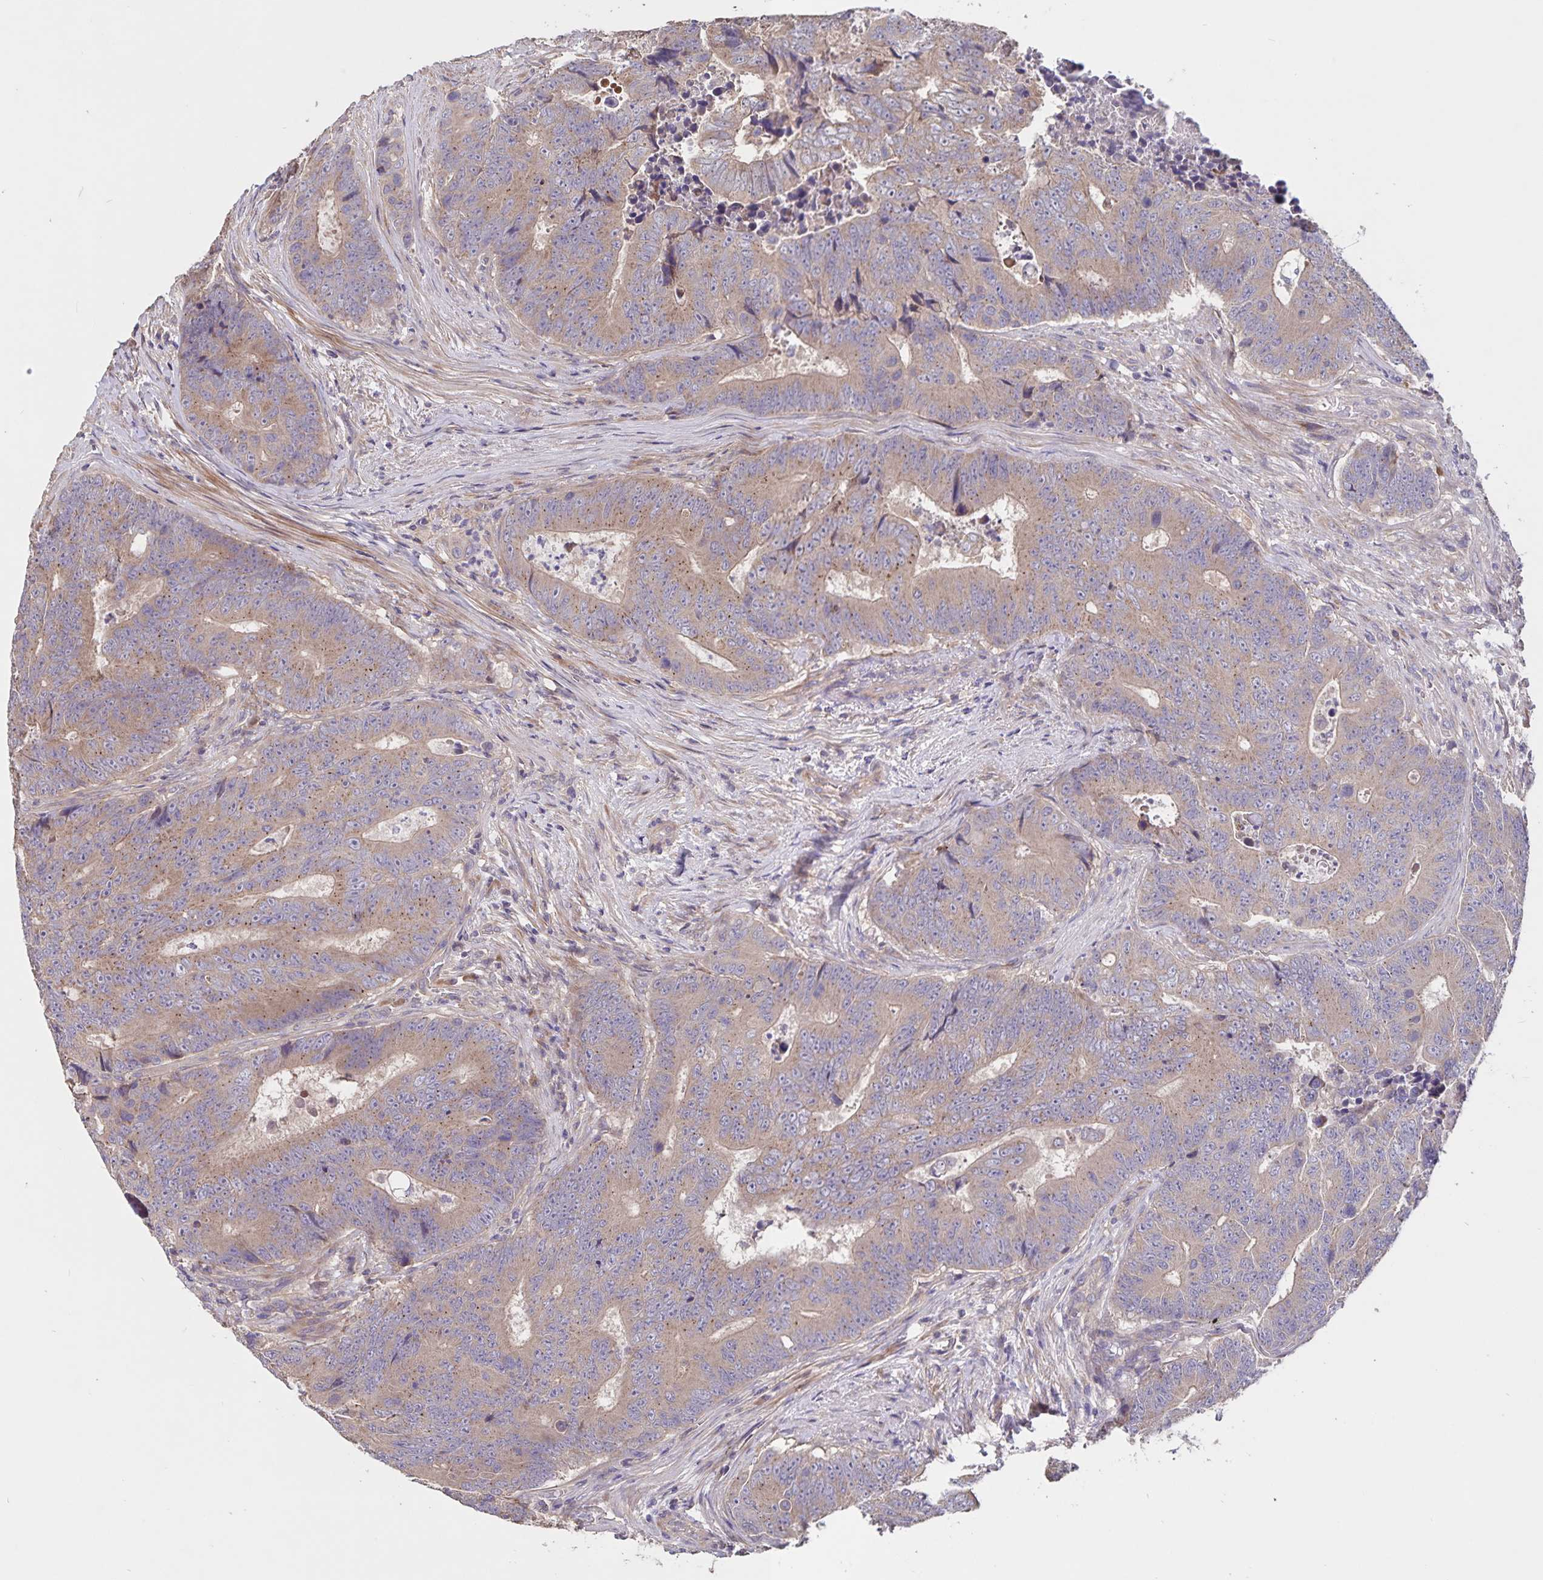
{"staining": {"intensity": "moderate", "quantity": ">75%", "location": "cytoplasmic/membranous"}, "tissue": "colorectal cancer", "cell_type": "Tumor cells", "image_type": "cancer", "snomed": [{"axis": "morphology", "description": "Adenocarcinoma, NOS"}, {"axis": "topography", "description": "Colon"}], "caption": "The photomicrograph displays staining of colorectal adenocarcinoma, revealing moderate cytoplasmic/membranous protein positivity (brown color) within tumor cells. Immunohistochemistry (ihc) stains the protein in brown and the nuclei are stained blue.", "gene": "FBXL16", "patient": {"sex": "female", "age": 48}}